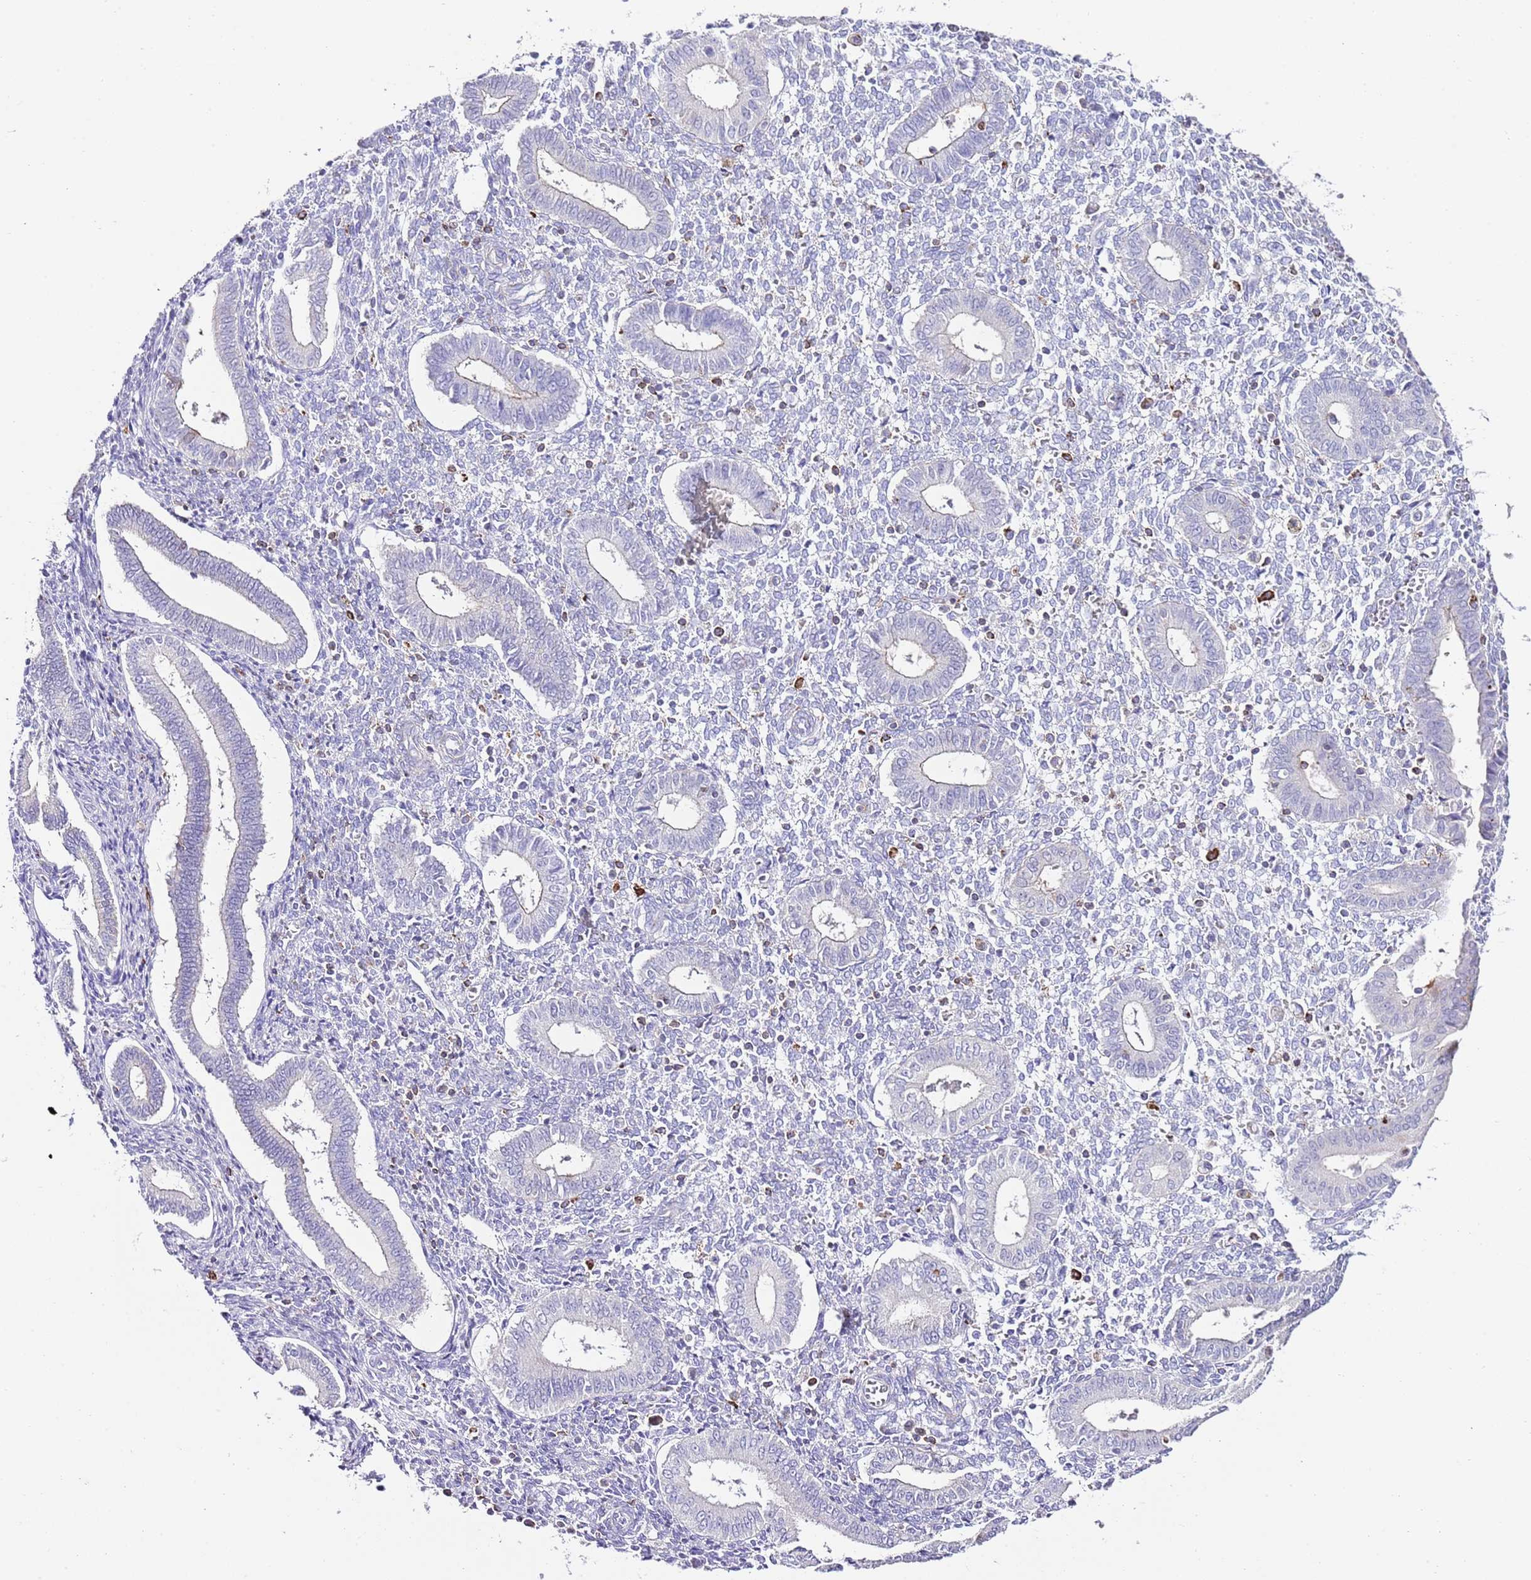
{"staining": {"intensity": "negative", "quantity": "none", "location": "none"}, "tissue": "endometrium", "cell_type": "Cells in endometrial stroma", "image_type": "normal", "snomed": [{"axis": "morphology", "description": "Normal tissue, NOS"}, {"axis": "topography", "description": "Endometrium"}], "caption": "An IHC photomicrograph of benign endometrium is shown. There is no staining in cells in endometrial stroma of endometrium.", "gene": "ALDH3A1", "patient": {"sex": "female", "age": 44}}